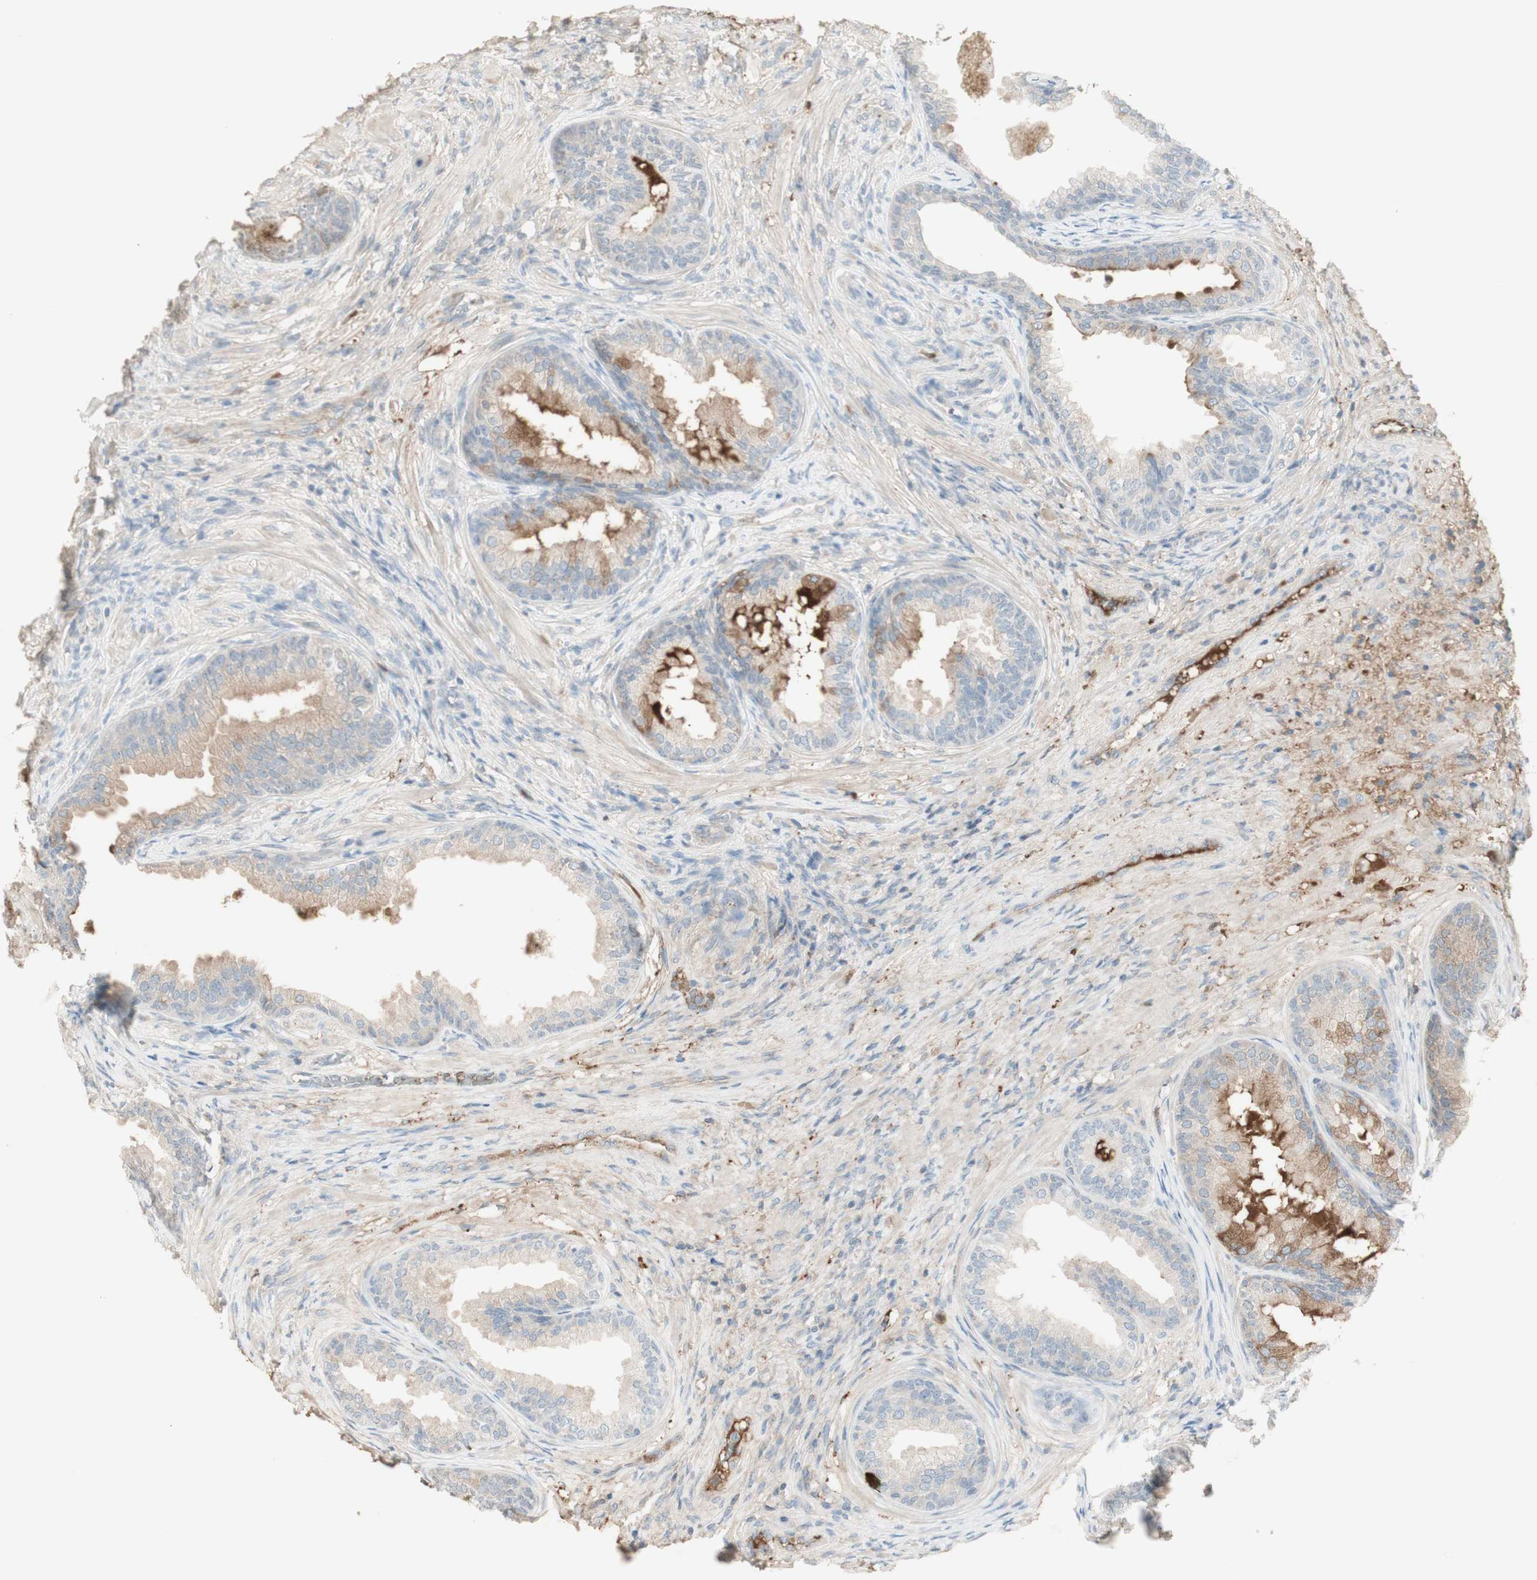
{"staining": {"intensity": "moderate", "quantity": "25%-75%", "location": "cytoplasmic/membranous"}, "tissue": "prostate", "cell_type": "Glandular cells", "image_type": "normal", "snomed": [{"axis": "morphology", "description": "Normal tissue, NOS"}, {"axis": "topography", "description": "Prostate"}], "caption": "IHC photomicrograph of benign human prostate stained for a protein (brown), which shows medium levels of moderate cytoplasmic/membranous expression in approximately 25%-75% of glandular cells.", "gene": "IFNG", "patient": {"sex": "male", "age": 76}}